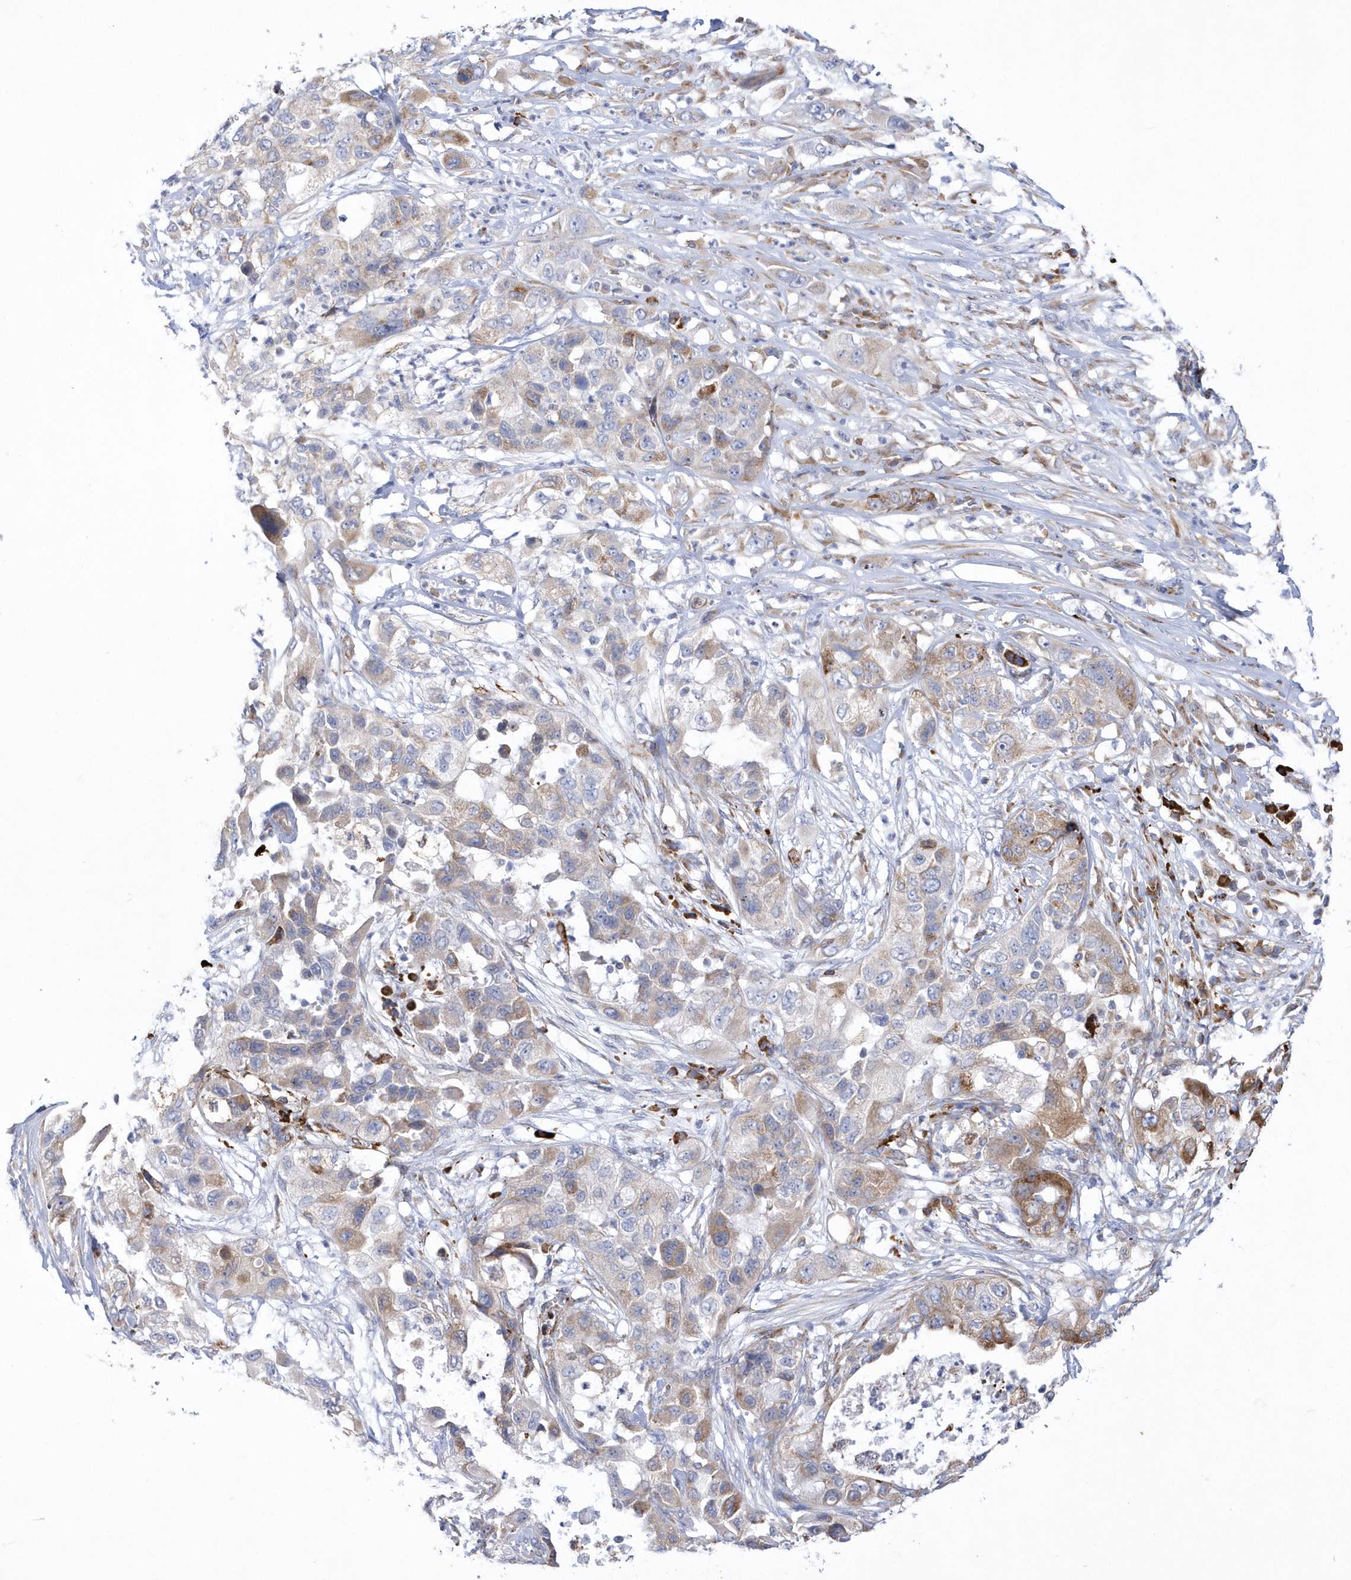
{"staining": {"intensity": "moderate", "quantity": "<25%", "location": "cytoplasmic/membranous"}, "tissue": "pancreatic cancer", "cell_type": "Tumor cells", "image_type": "cancer", "snomed": [{"axis": "morphology", "description": "Adenocarcinoma, NOS"}, {"axis": "topography", "description": "Pancreas"}], "caption": "Pancreatic cancer stained with a protein marker demonstrates moderate staining in tumor cells.", "gene": "MED31", "patient": {"sex": "female", "age": 78}}